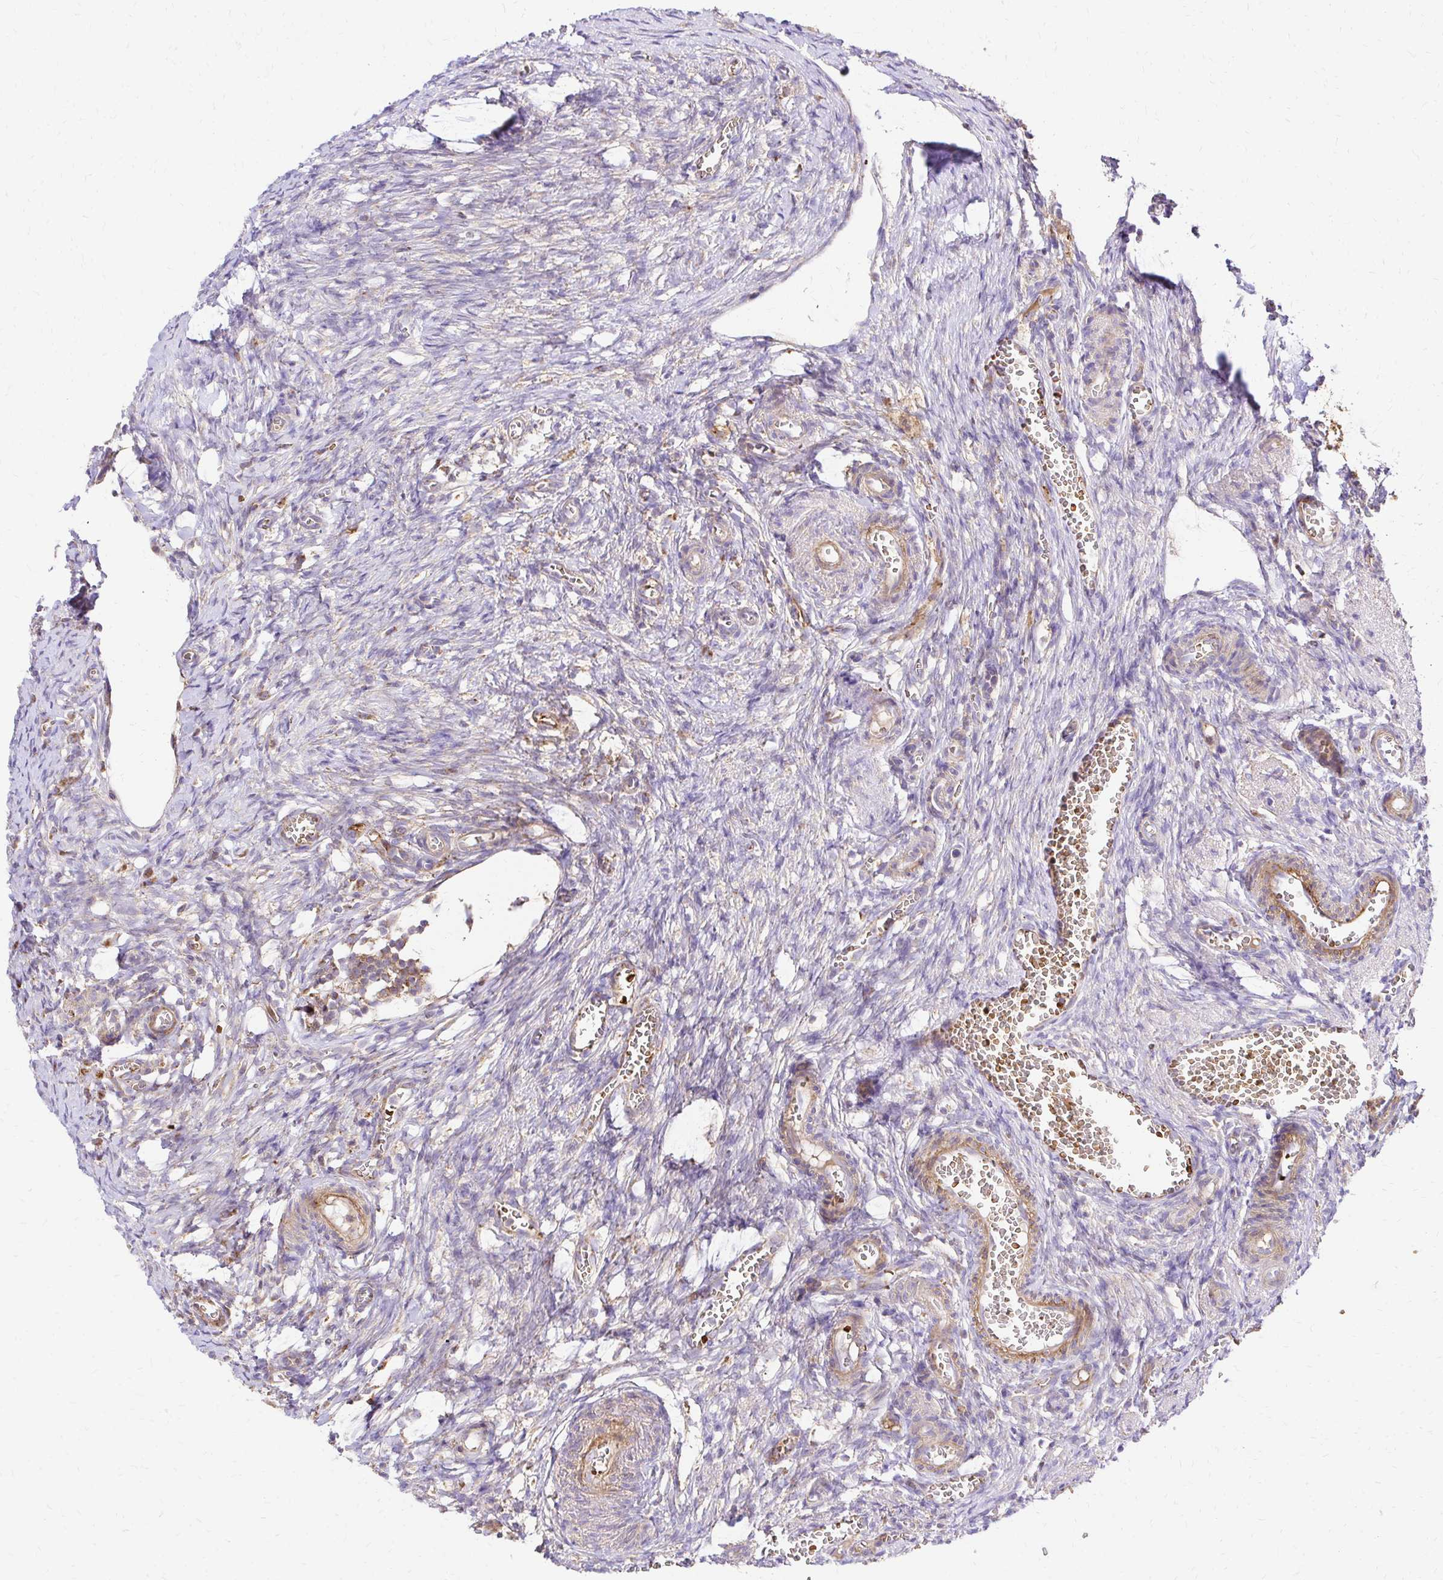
{"staining": {"intensity": "negative", "quantity": "none", "location": "none"}, "tissue": "ovary", "cell_type": "Ovarian stroma cells", "image_type": "normal", "snomed": [{"axis": "morphology", "description": "Normal tissue, NOS"}, {"axis": "topography", "description": "Ovary"}], "caption": "The micrograph displays no significant expression in ovarian stroma cells of ovary.", "gene": "MRPL13", "patient": {"sex": "female", "age": 41}}